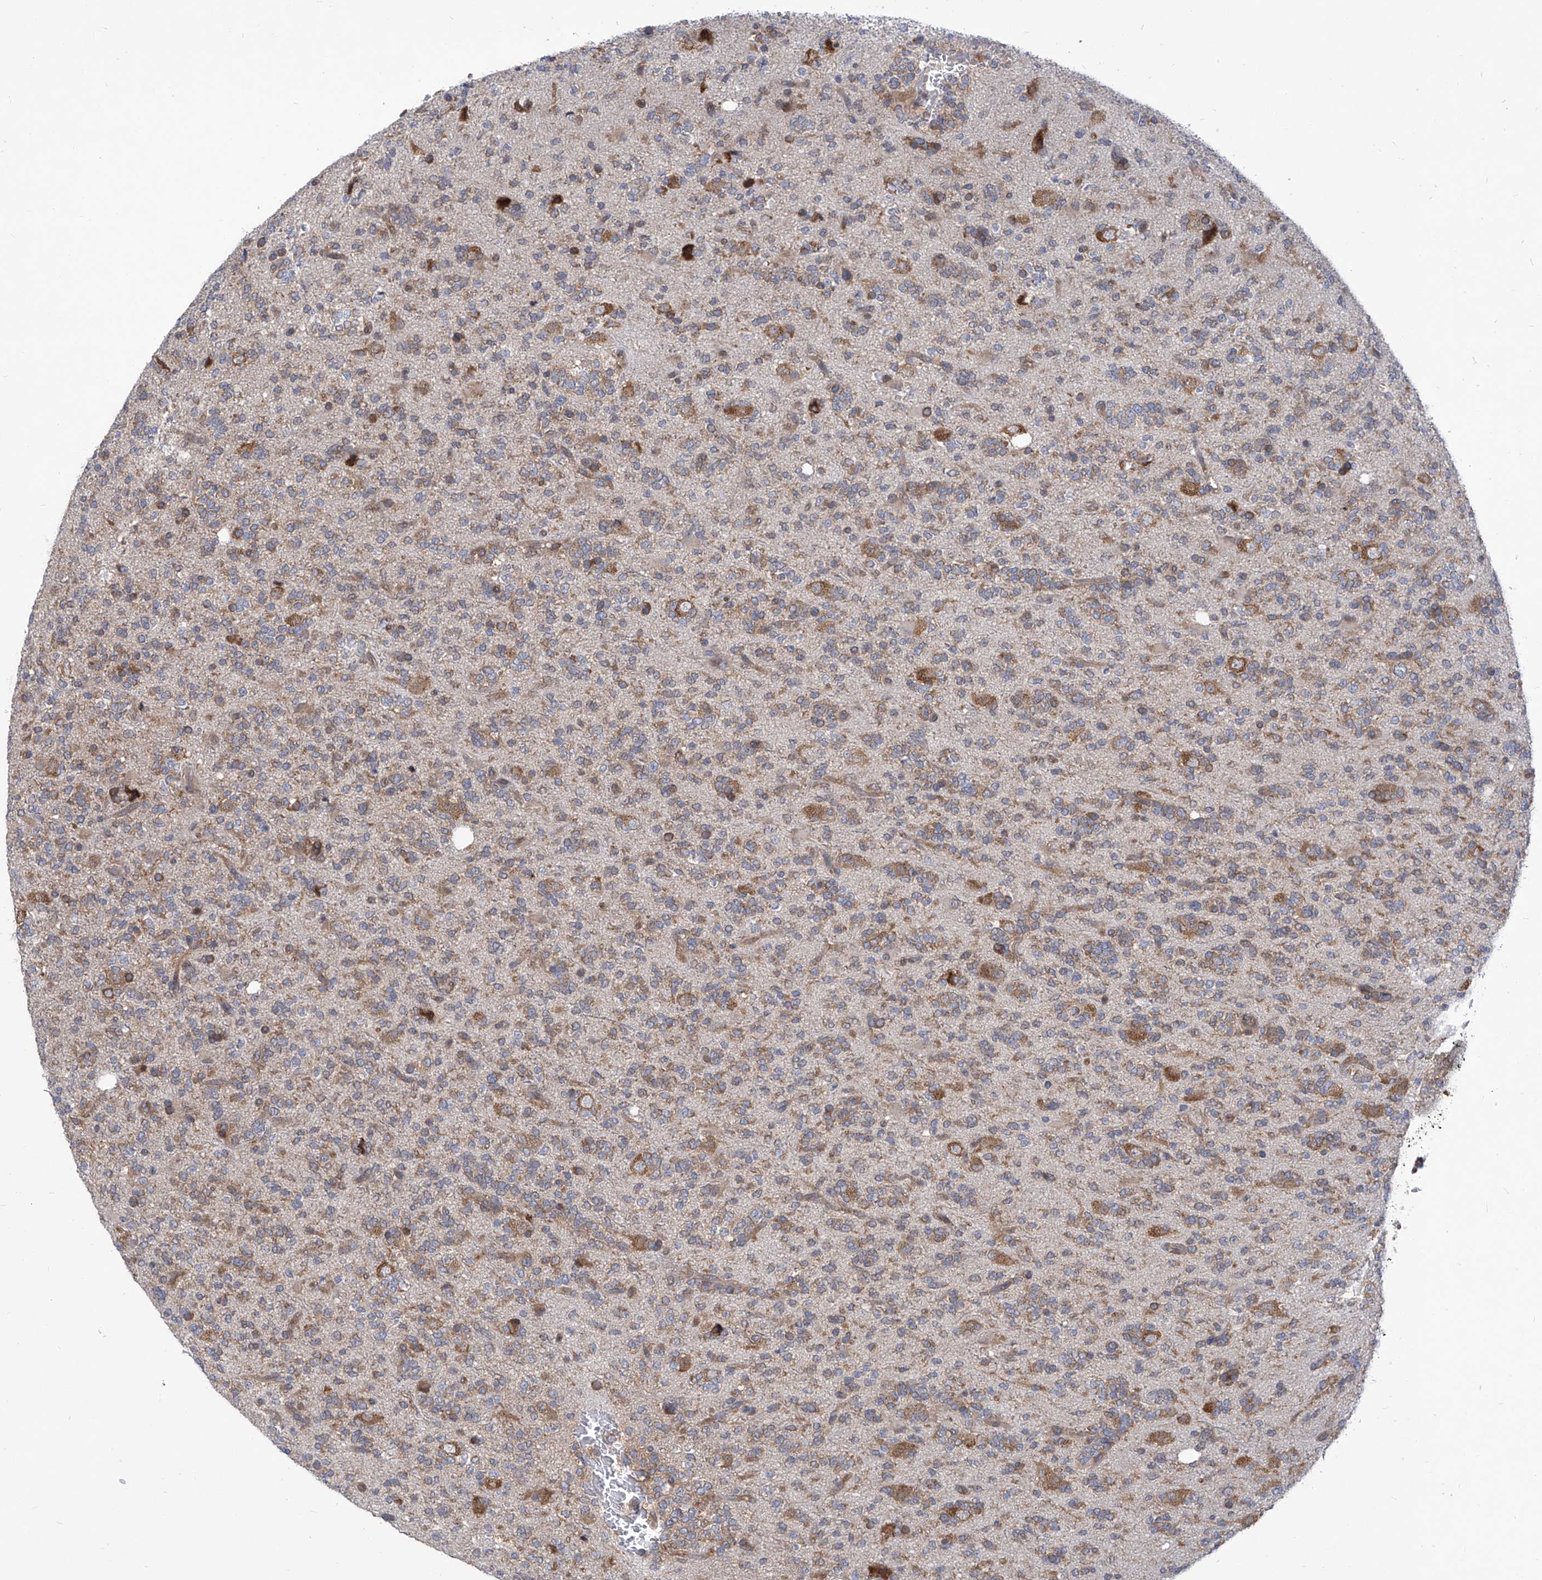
{"staining": {"intensity": "moderate", "quantity": "25%-75%", "location": "cytoplasmic/membranous"}, "tissue": "glioma", "cell_type": "Tumor cells", "image_type": "cancer", "snomed": [{"axis": "morphology", "description": "Glioma, malignant, High grade"}, {"axis": "topography", "description": "Brain"}], "caption": "Immunohistochemical staining of human malignant glioma (high-grade) reveals medium levels of moderate cytoplasmic/membranous staining in about 25%-75% of tumor cells.", "gene": "EIF3M", "patient": {"sex": "female", "age": 62}}